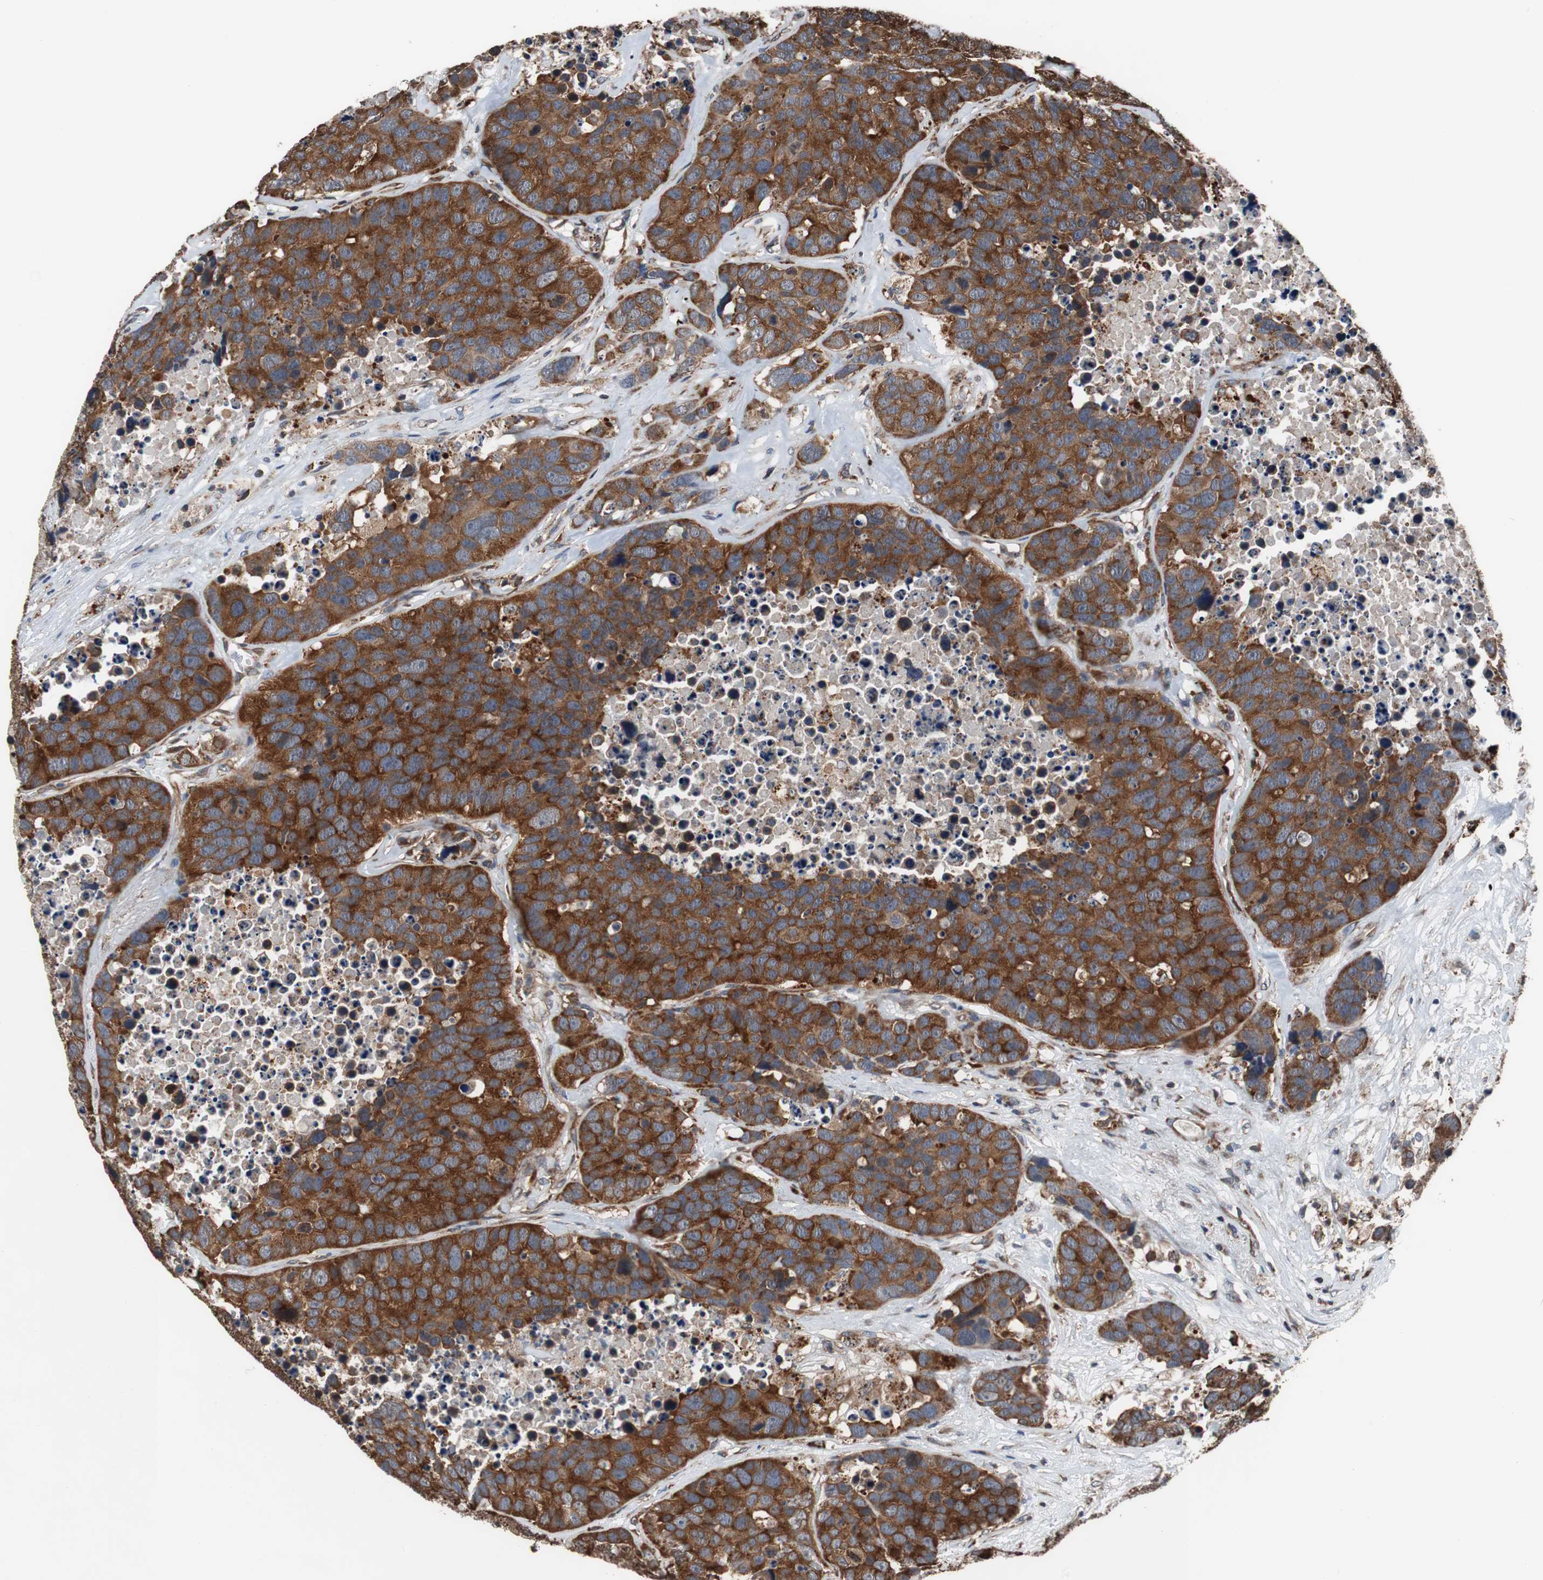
{"staining": {"intensity": "strong", "quantity": ">75%", "location": "cytoplasmic/membranous"}, "tissue": "carcinoid", "cell_type": "Tumor cells", "image_type": "cancer", "snomed": [{"axis": "morphology", "description": "Carcinoid, malignant, NOS"}, {"axis": "topography", "description": "Lung"}], "caption": "Carcinoid (malignant) tissue demonstrates strong cytoplasmic/membranous staining in about >75% of tumor cells (brown staining indicates protein expression, while blue staining denotes nuclei).", "gene": "USP10", "patient": {"sex": "male", "age": 60}}